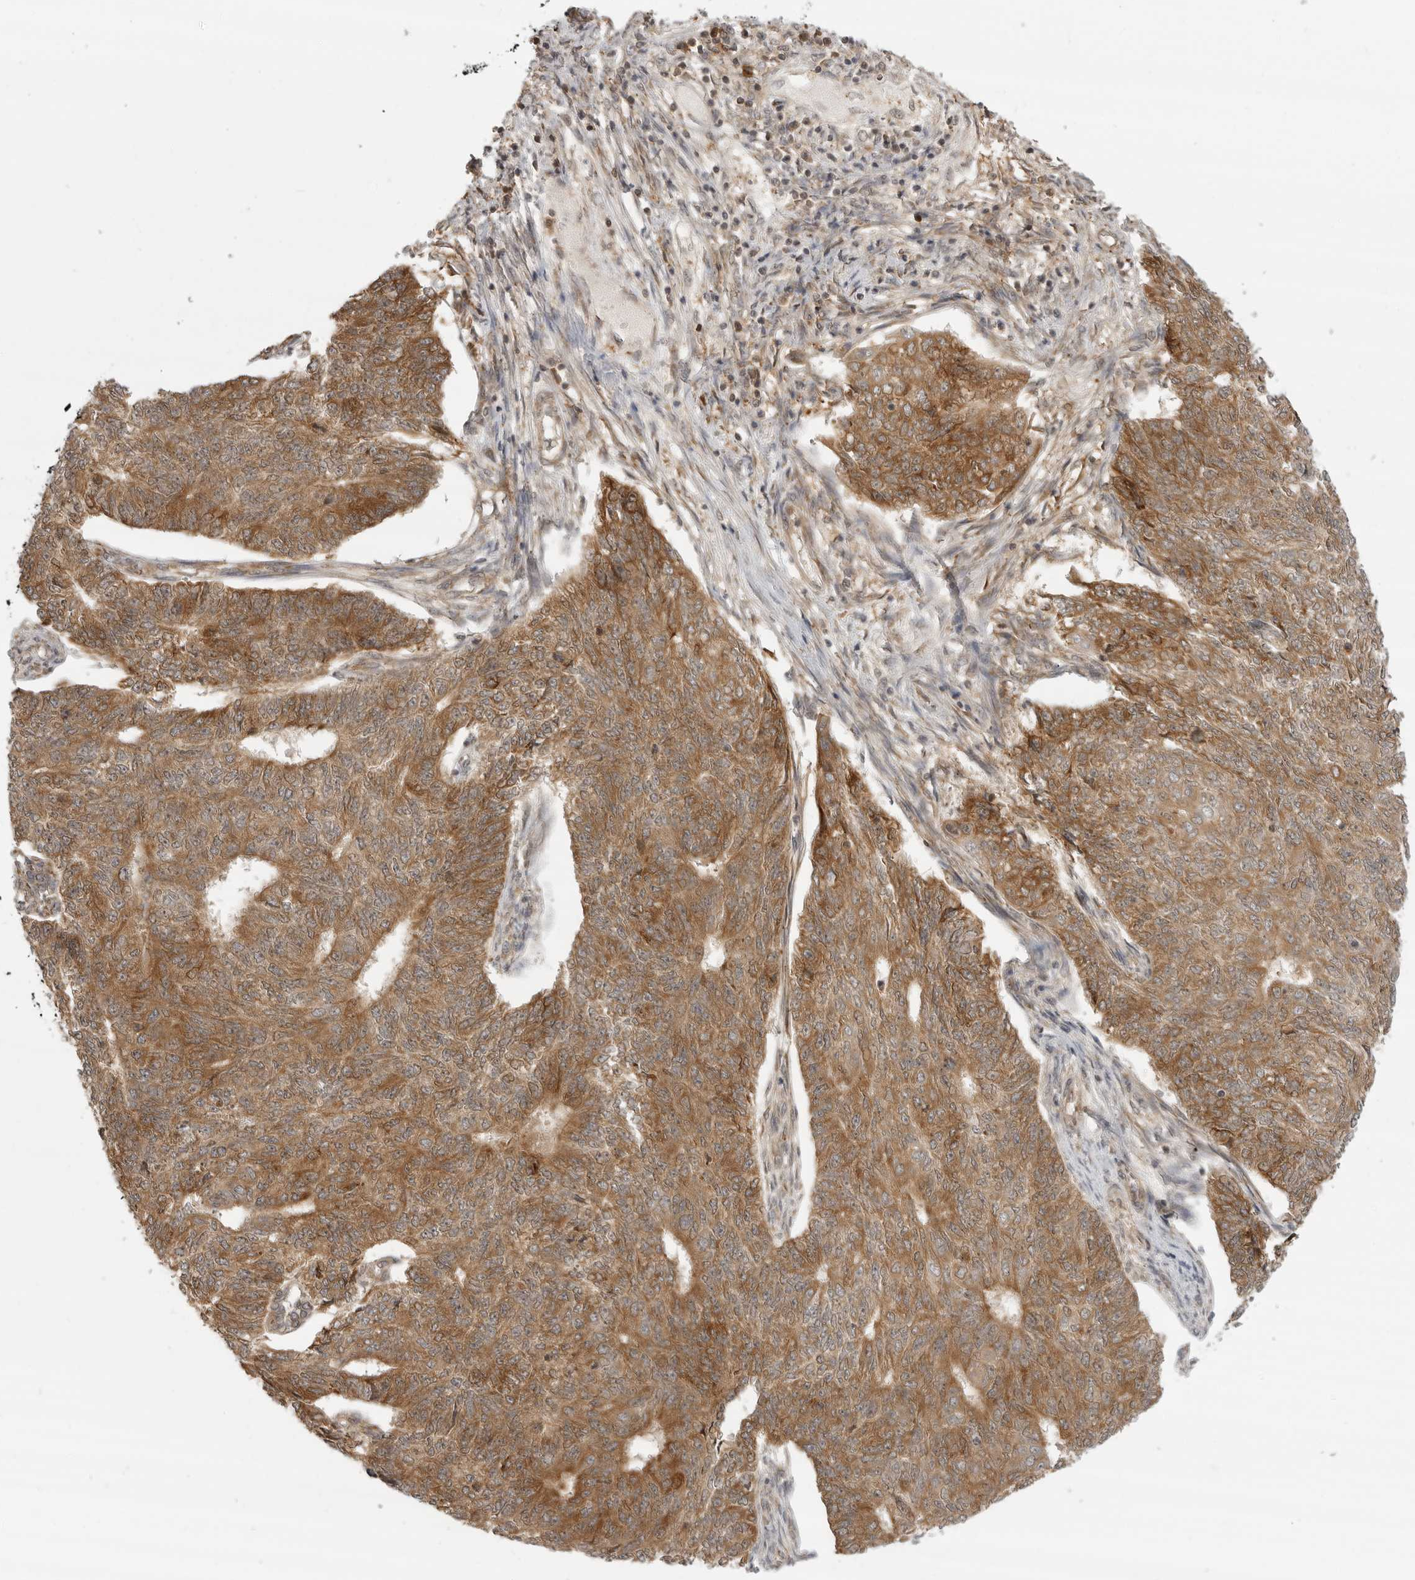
{"staining": {"intensity": "moderate", "quantity": ">75%", "location": "cytoplasmic/membranous"}, "tissue": "endometrial cancer", "cell_type": "Tumor cells", "image_type": "cancer", "snomed": [{"axis": "morphology", "description": "Adenocarcinoma, NOS"}, {"axis": "topography", "description": "Endometrium"}], "caption": "Brown immunohistochemical staining in adenocarcinoma (endometrial) displays moderate cytoplasmic/membranous expression in about >75% of tumor cells.", "gene": "PRRC2A", "patient": {"sex": "female", "age": 32}}